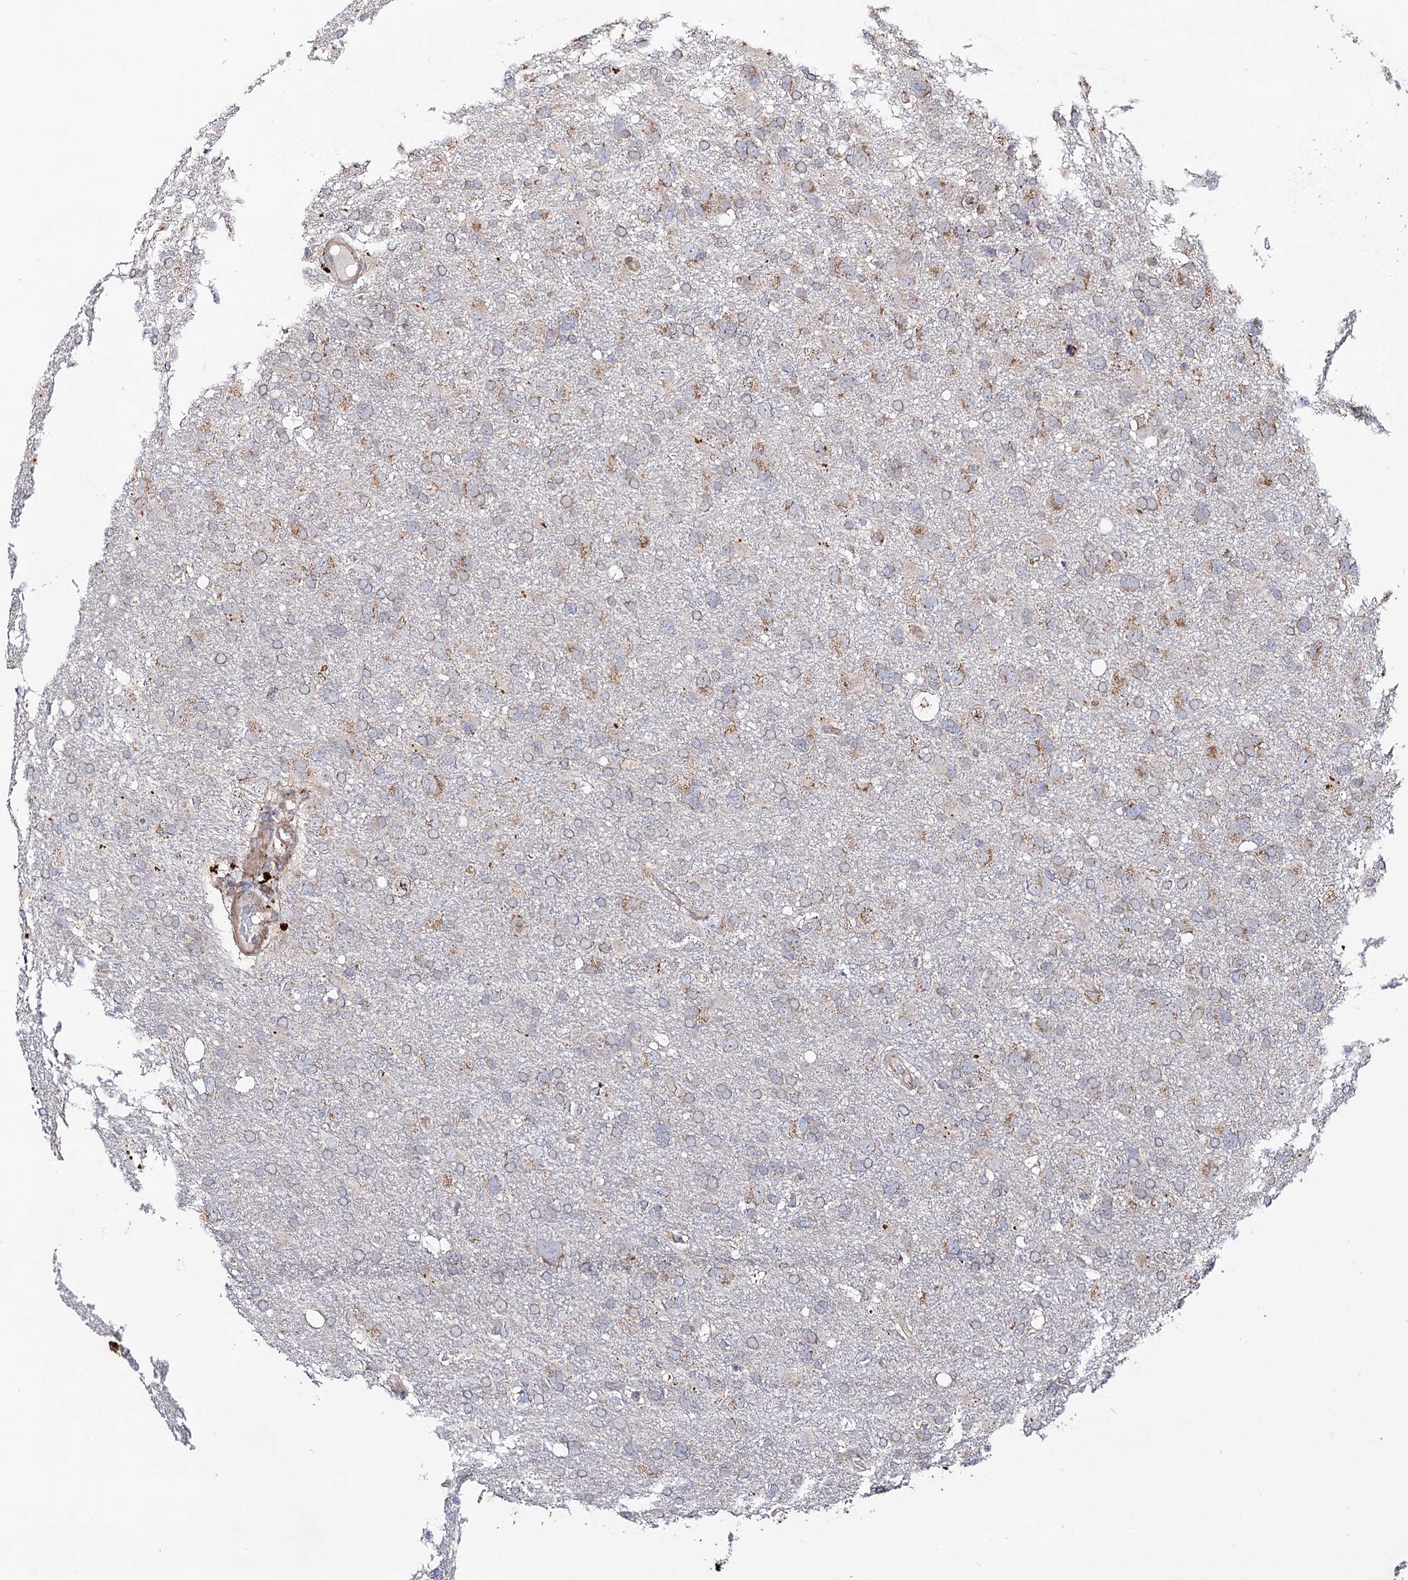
{"staining": {"intensity": "moderate", "quantity": "<25%", "location": "cytoplasmic/membranous"}, "tissue": "glioma", "cell_type": "Tumor cells", "image_type": "cancer", "snomed": [{"axis": "morphology", "description": "Glioma, malignant, High grade"}, {"axis": "topography", "description": "Brain"}], "caption": "Immunohistochemistry (DAB) staining of malignant glioma (high-grade) exhibits moderate cytoplasmic/membranous protein positivity in about <25% of tumor cells. The protein of interest is shown in brown color, while the nuclei are stained blue.", "gene": "DYDC1", "patient": {"sex": "male", "age": 61}}